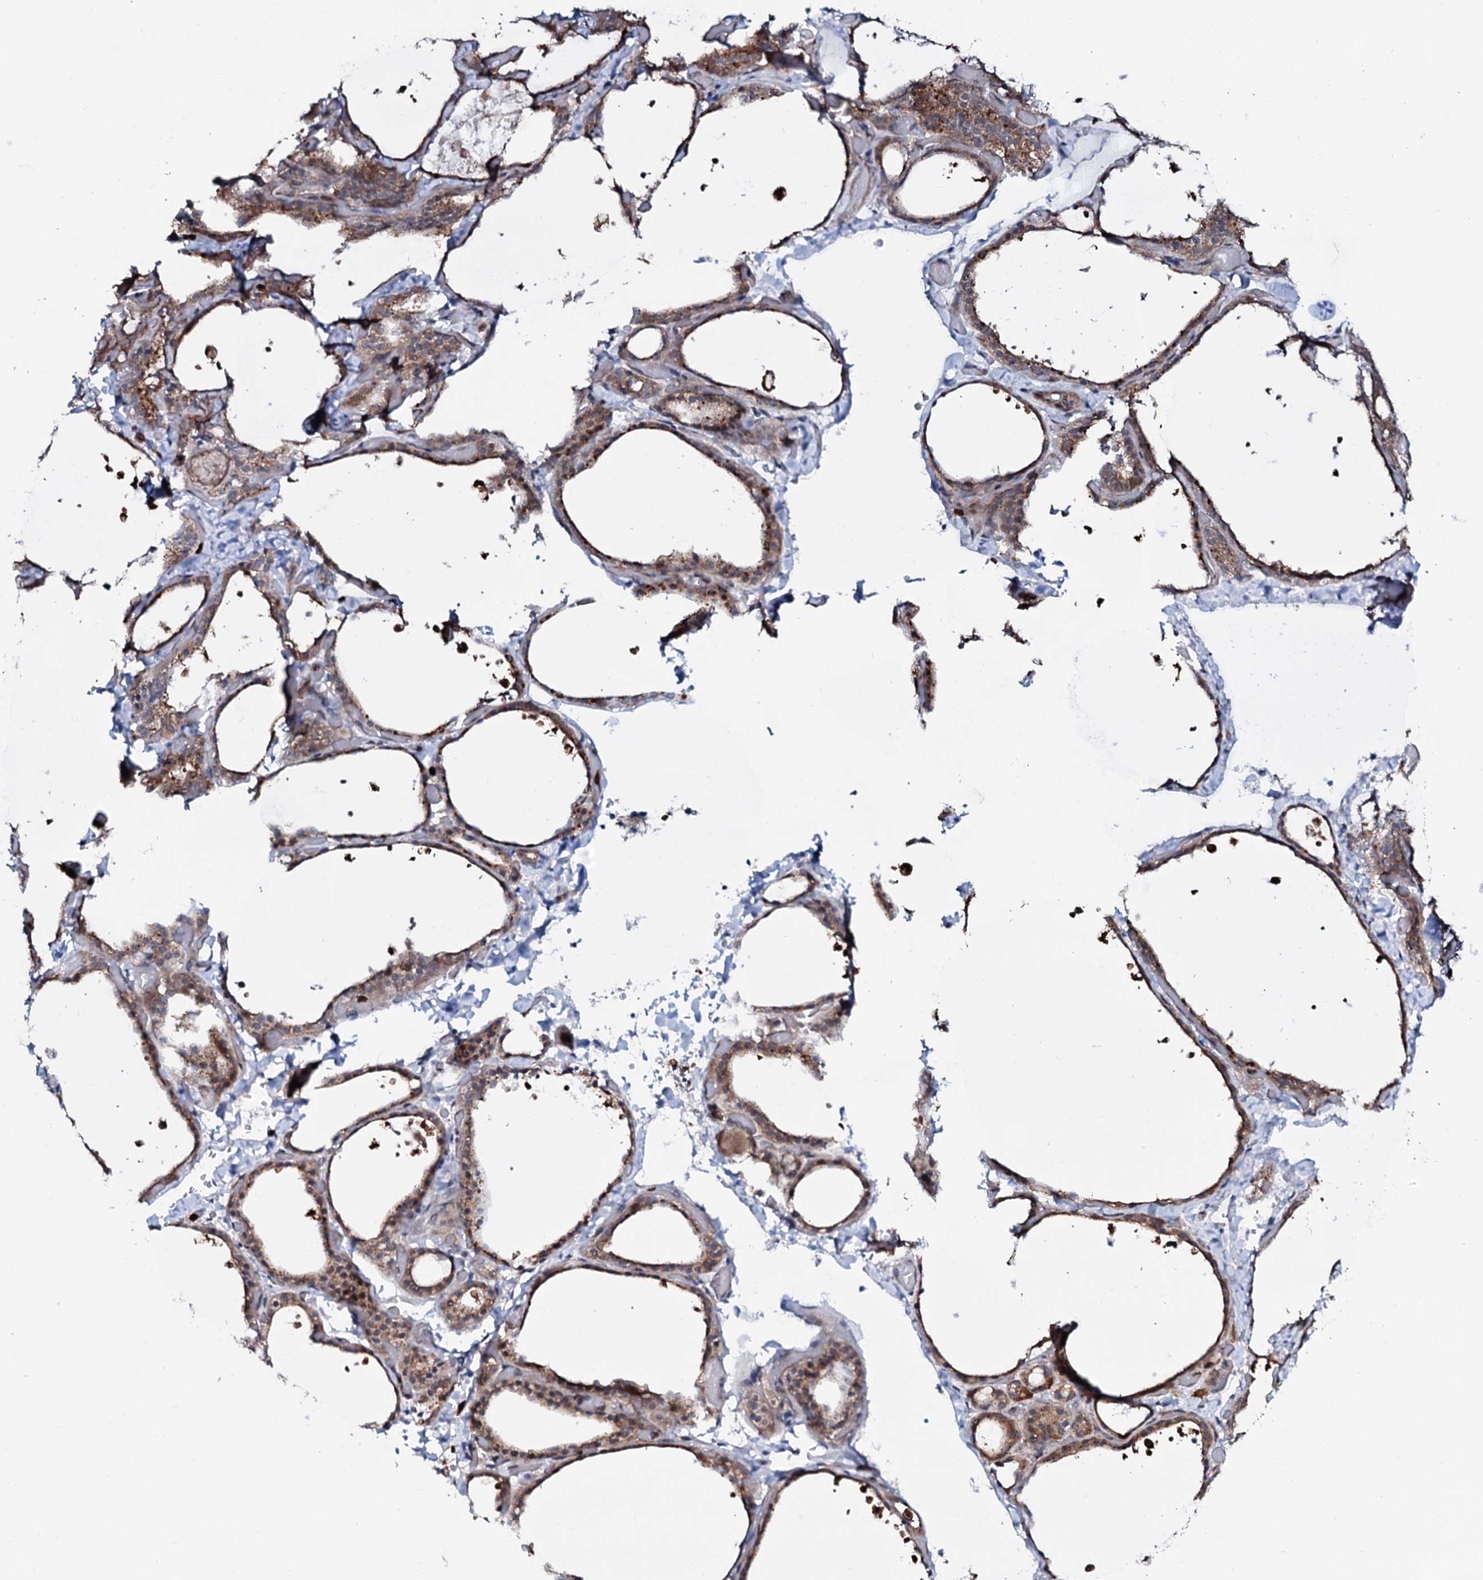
{"staining": {"intensity": "moderate", "quantity": ">75%", "location": "cytoplasmic/membranous"}, "tissue": "thyroid gland", "cell_type": "Glandular cells", "image_type": "normal", "snomed": [{"axis": "morphology", "description": "Normal tissue, NOS"}, {"axis": "topography", "description": "Thyroid gland"}], "caption": "Immunohistochemical staining of unremarkable human thyroid gland exhibits >75% levels of moderate cytoplasmic/membranous protein expression in about >75% of glandular cells.", "gene": "COG6", "patient": {"sex": "female", "age": 44}}